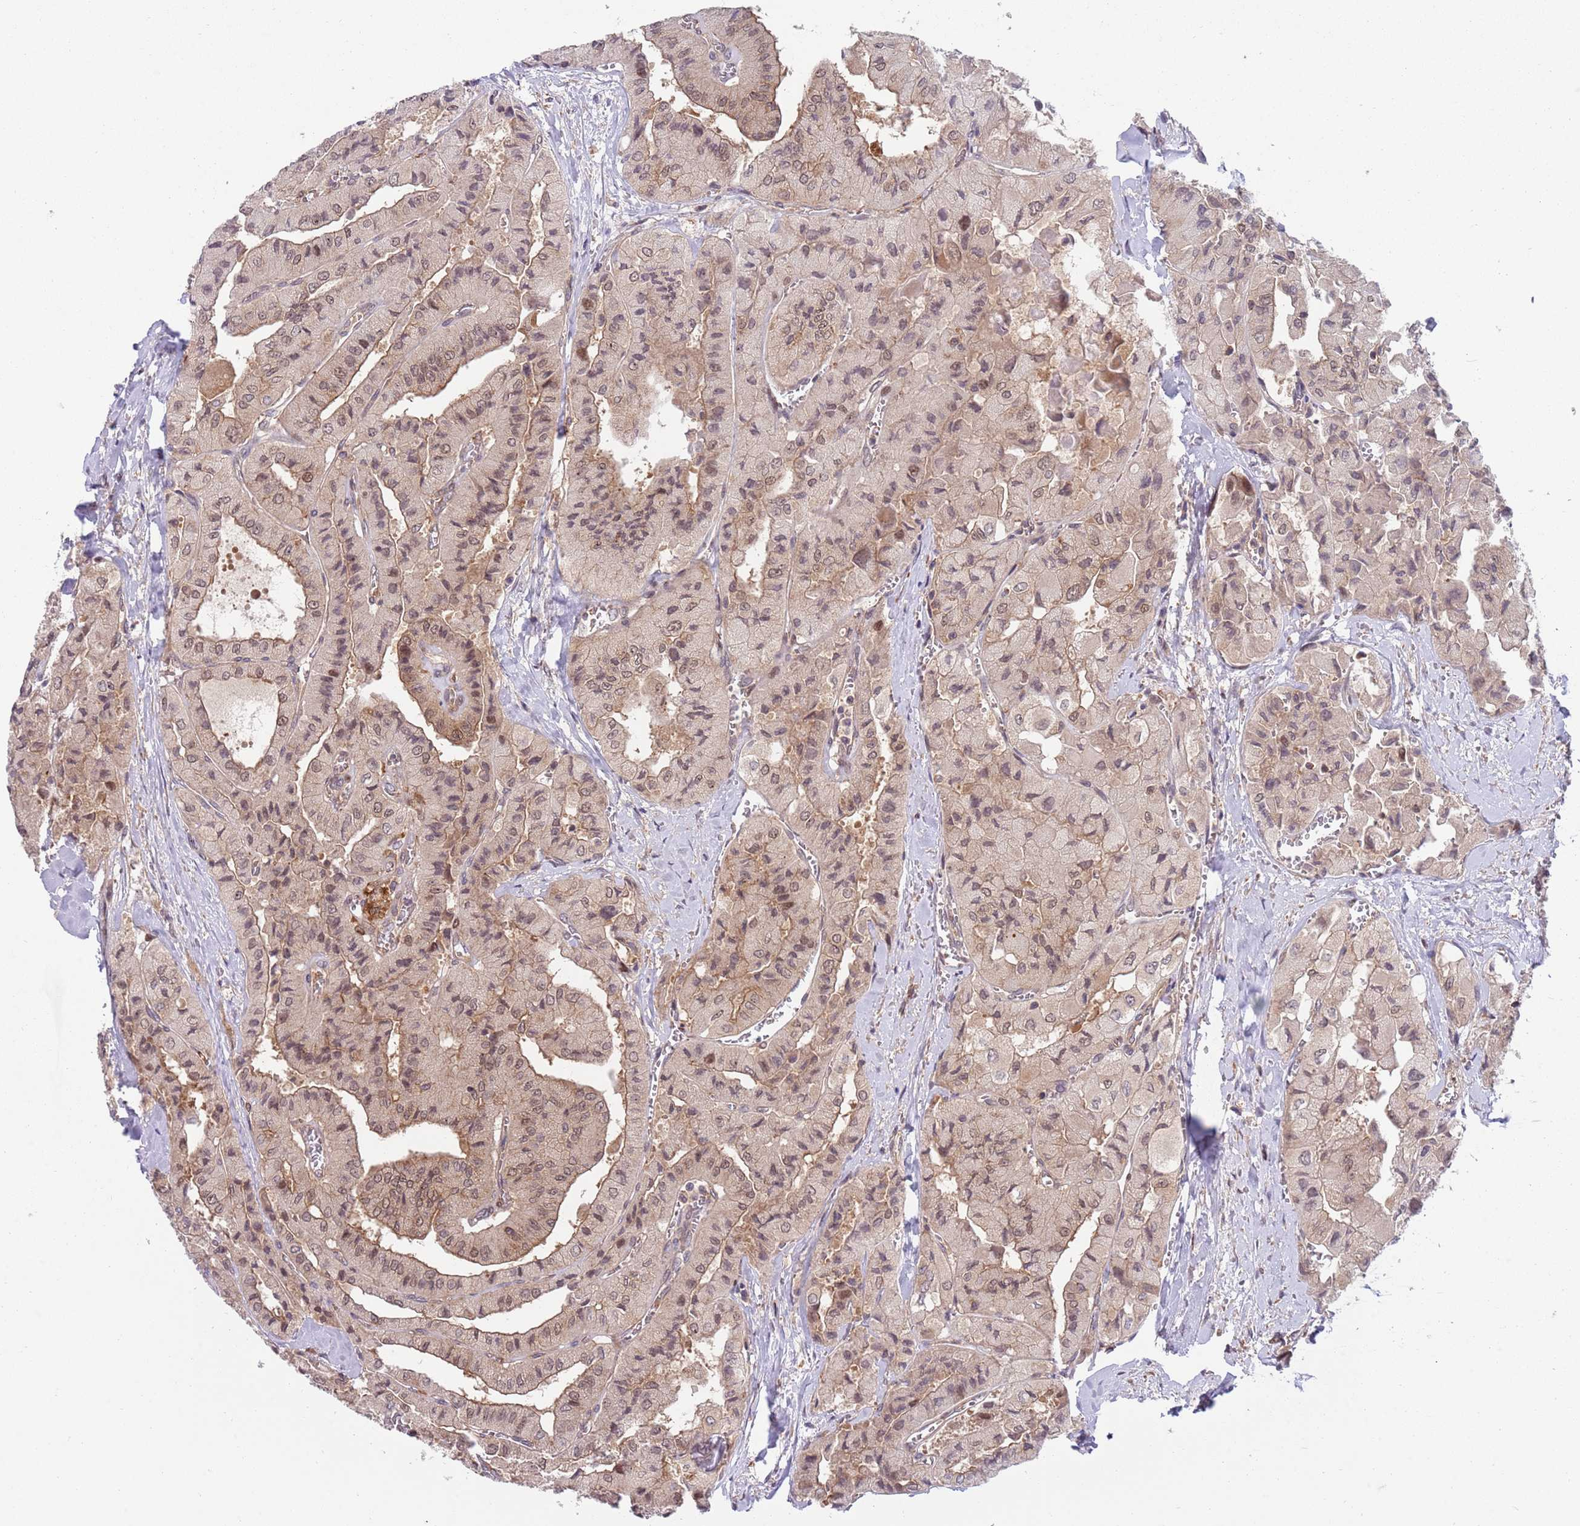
{"staining": {"intensity": "weak", "quantity": "25%-75%", "location": "cytoplasmic/membranous,nuclear"}, "tissue": "thyroid cancer", "cell_type": "Tumor cells", "image_type": "cancer", "snomed": [{"axis": "morphology", "description": "Normal tissue, NOS"}, {"axis": "morphology", "description": "Papillary adenocarcinoma, NOS"}, {"axis": "topography", "description": "Thyroid gland"}], "caption": "This histopathology image reveals papillary adenocarcinoma (thyroid) stained with IHC to label a protein in brown. The cytoplasmic/membranous and nuclear of tumor cells show weak positivity for the protein. Nuclei are counter-stained blue.", "gene": "GGA1", "patient": {"sex": "female", "age": 59}}